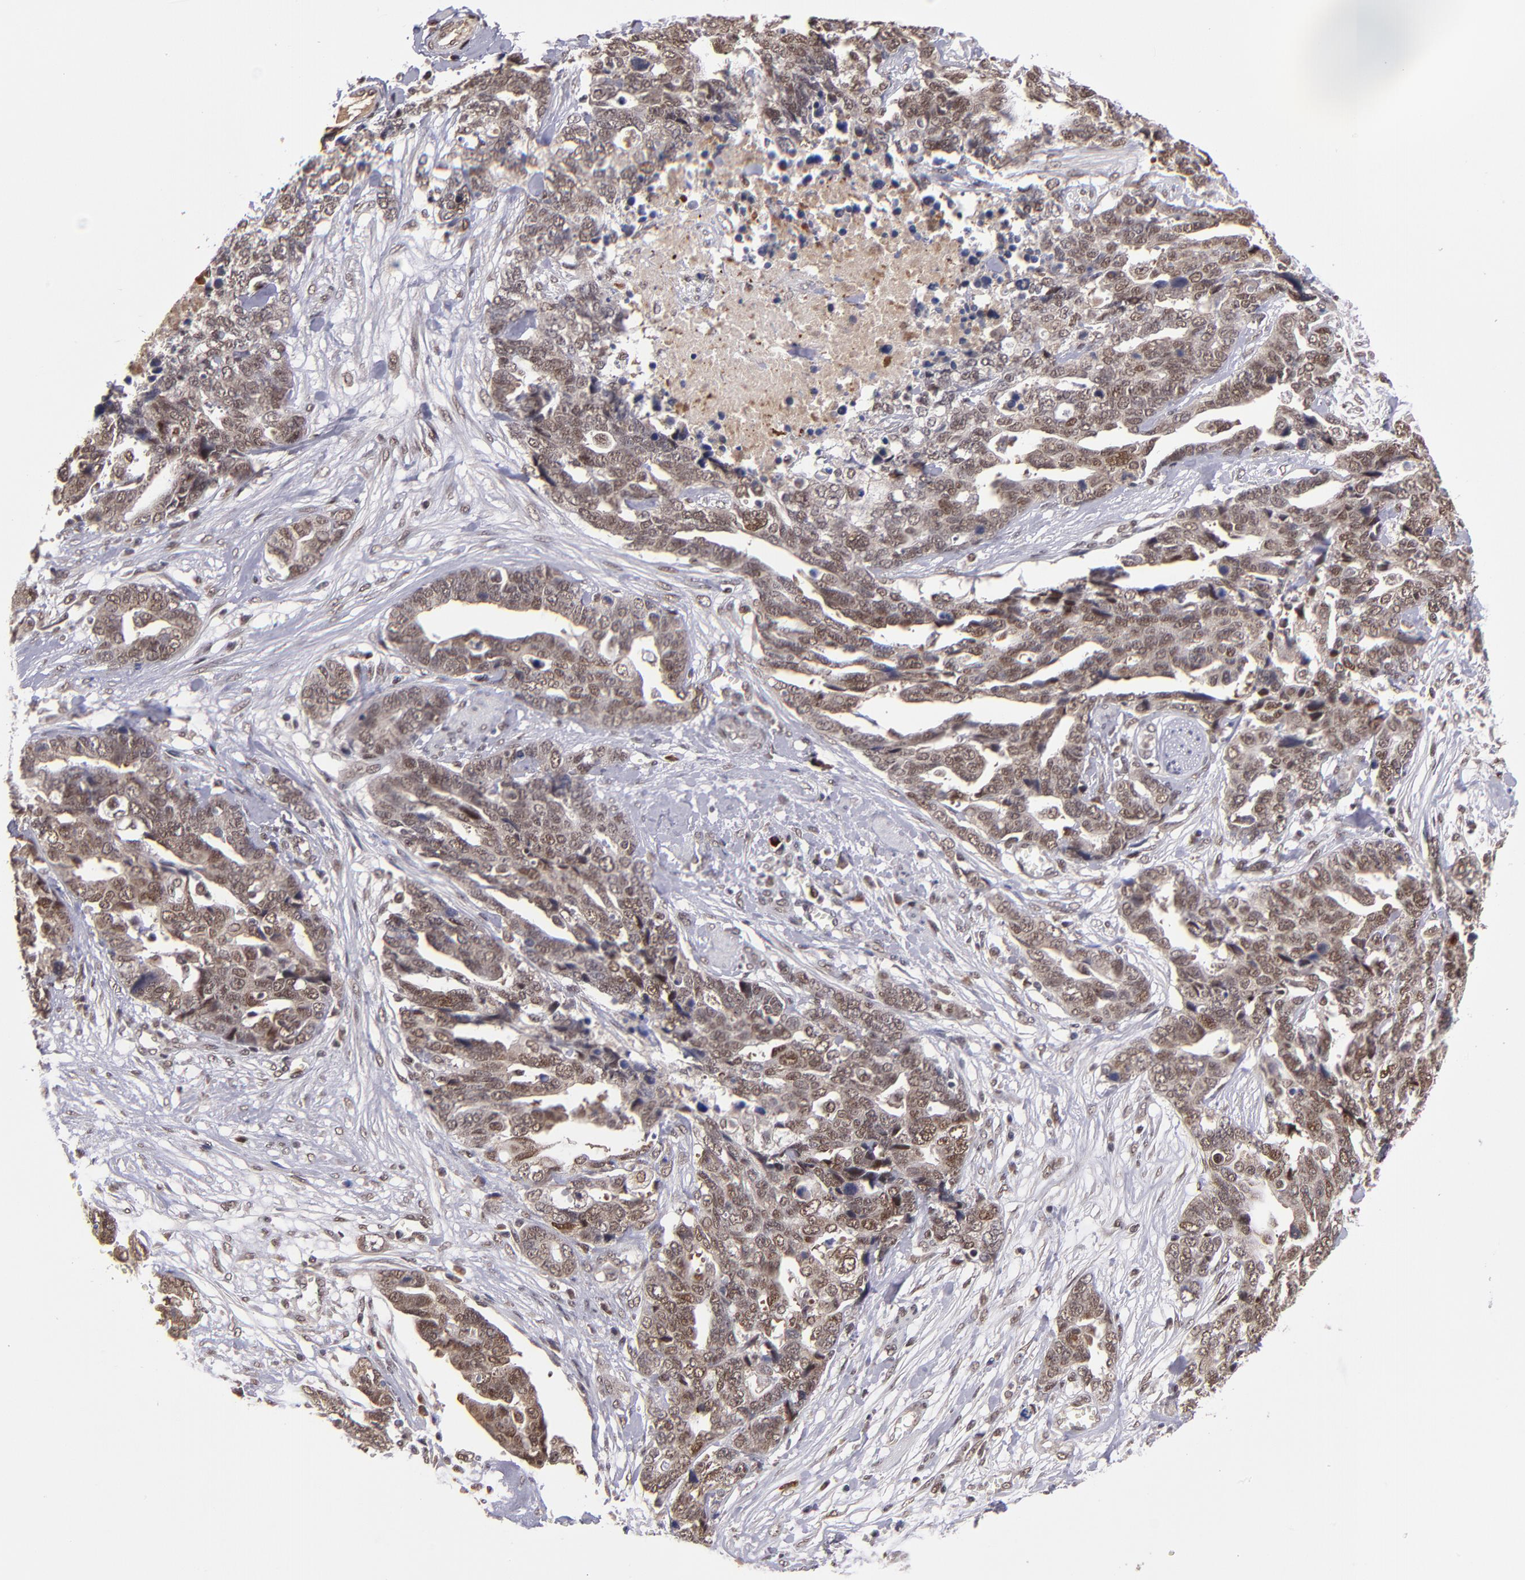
{"staining": {"intensity": "moderate", "quantity": ">75%", "location": "cytoplasmic/membranous,nuclear"}, "tissue": "ovarian cancer", "cell_type": "Tumor cells", "image_type": "cancer", "snomed": [{"axis": "morphology", "description": "Normal tissue, NOS"}, {"axis": "morphology", "description": "Cystadenocarcinoma, serous, NOS"}, {"axis": "topography", "description": "Fallopian tube"}, {"axis": "topography", "description": "Ovary"}], "caption": "An immunohistochemistry (IHC) micrograph of neoplastic tissue is shown. Protein staining in brown highlights moderate cytoplasmic/membranous and nuclear positivity in ovarian cancer within tumor cells.", "gene": "EP300", "patient": {"sex": "female", "age": 56}}